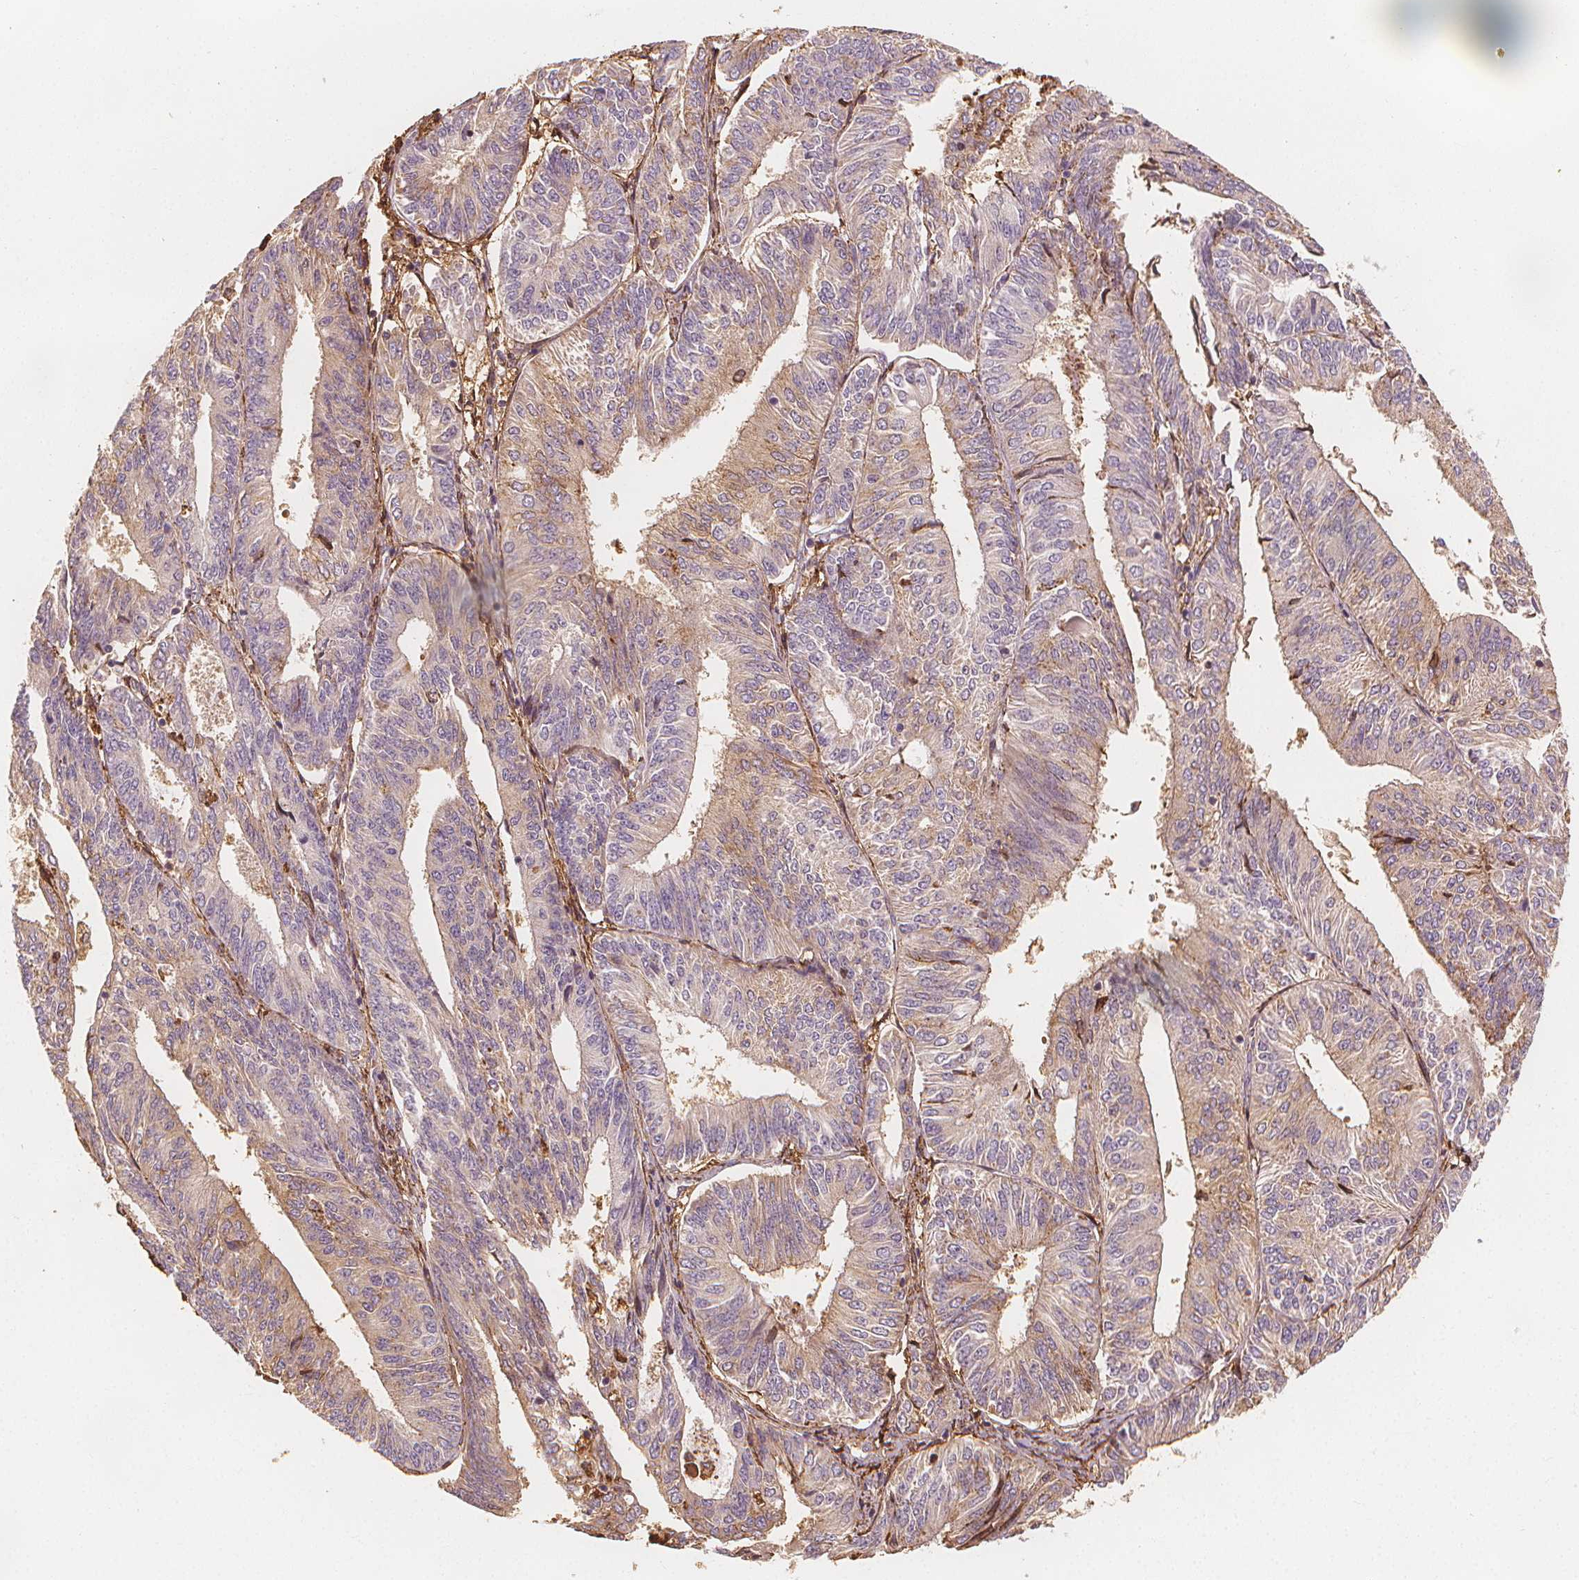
{"staining": {"intensity": "weak", "quantity": "25%-75%", "location": "cytoplasmic/membranous"}, "tissue": "endometrial cancer", "cell_type": "Tumor cells", "image_type": "cancer", "snomed": [{"axis": "morphology", "description": "Adenocarcinoma, NOS"}, {"axis": "topography", "description": "Endometrium"}], "caption": "Protein staining demonstrates weak cytoplasmic/membranous positivity in approximately 25%-75% of tumor cells in endometrial adenocarcinoma.", "gene": "ARHGAP26", "patient": {"sex": "female", "age": 58}}